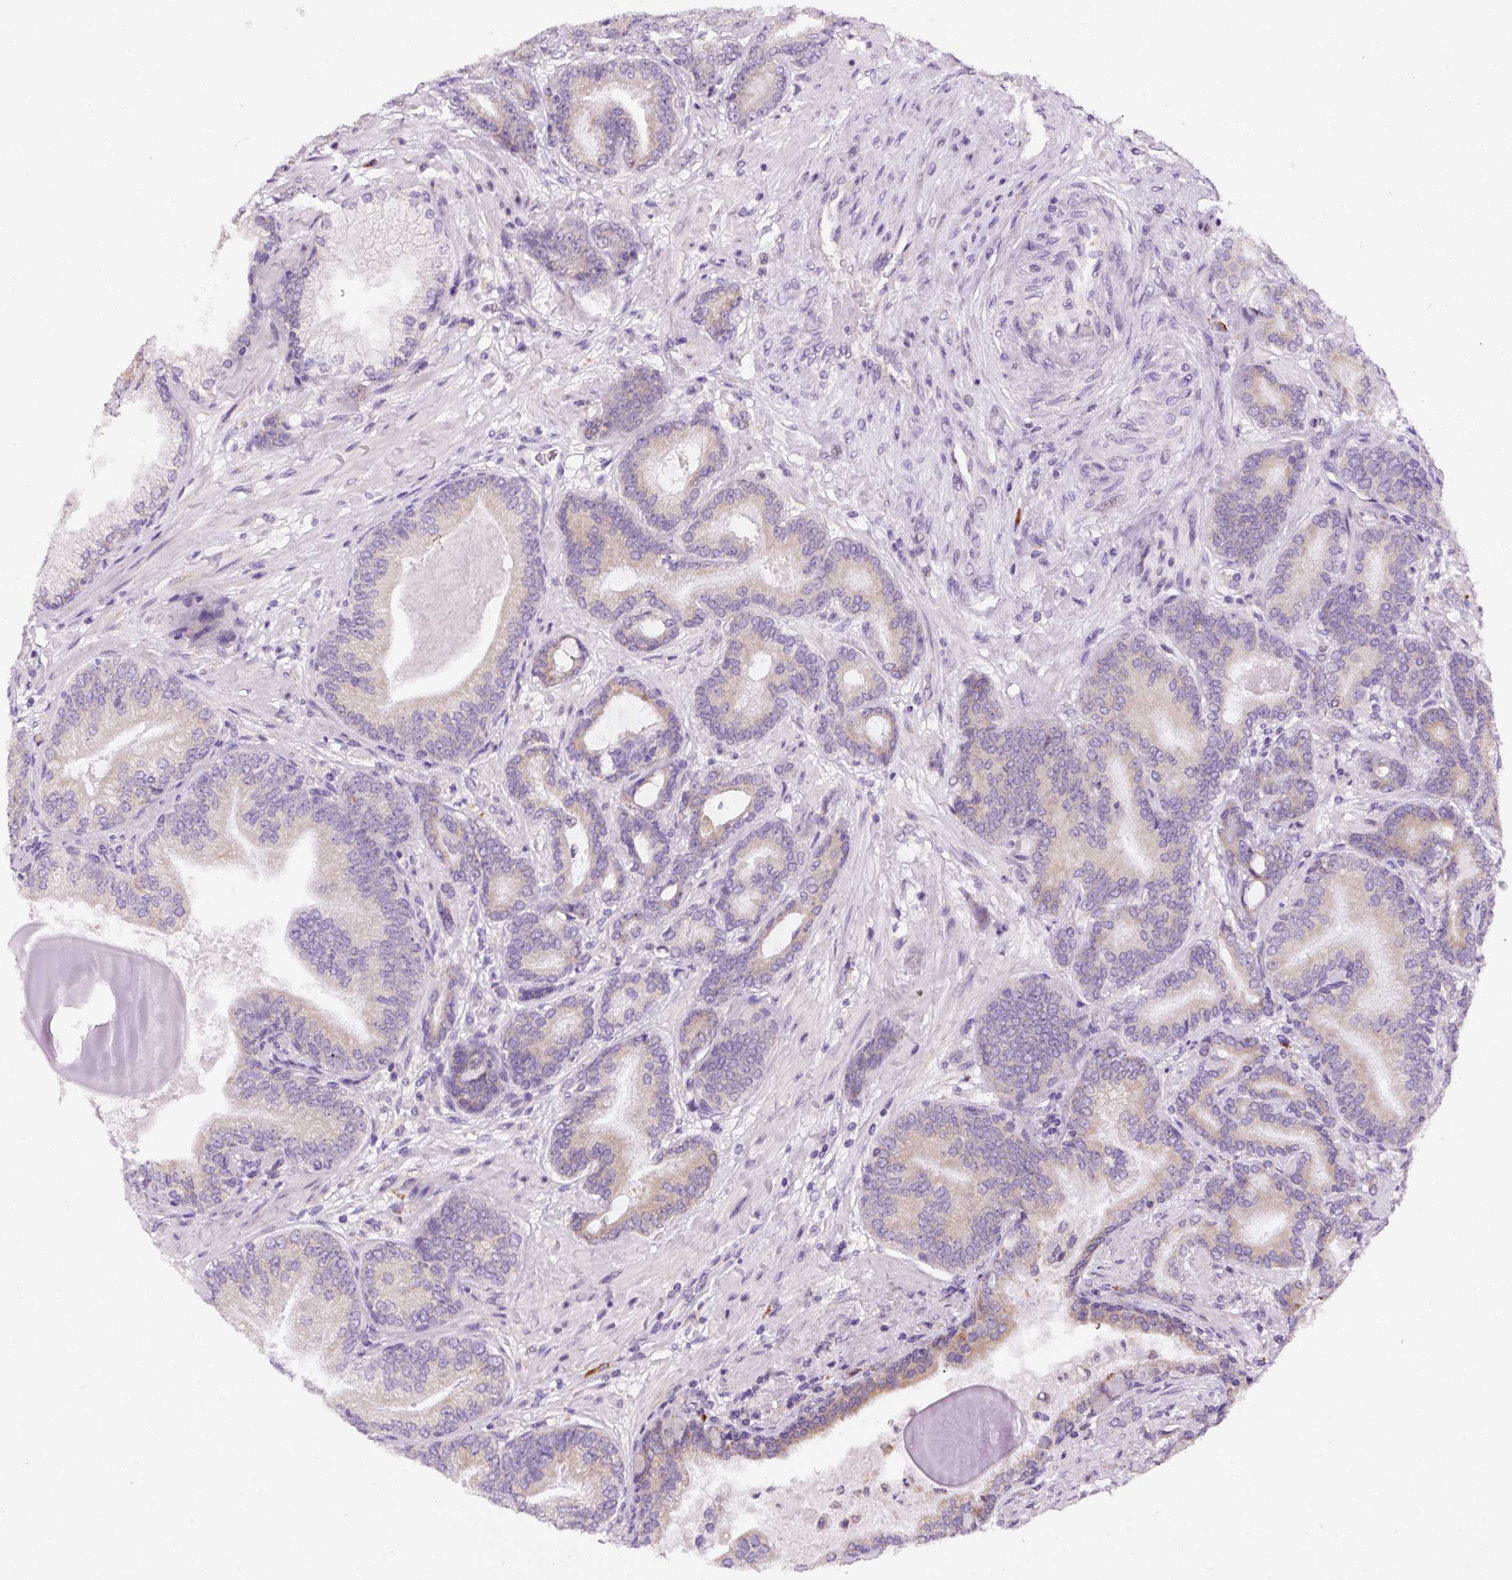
{"staining": {"intensity": "weak", "quantity": "<25%", "location": "cytoplasmic/membranous"}, "tissue": "prostate cancer", "cell_type": "Tumor cells", "image_type": "cancer", "snomed": [{"axis": "morphology", "description": "Adenocarcinoma, Low grade"}, {"axis": "topography", "description": "Prostate and seminal vesicle, NOS"}], "caption": "Protein analysis of prostate cancer (low-grade adenocarcinoma) exhibits no significant positivity in tumor cells.", "gene": "DDOST", "patient": {"sex": "male", "age": 61}}